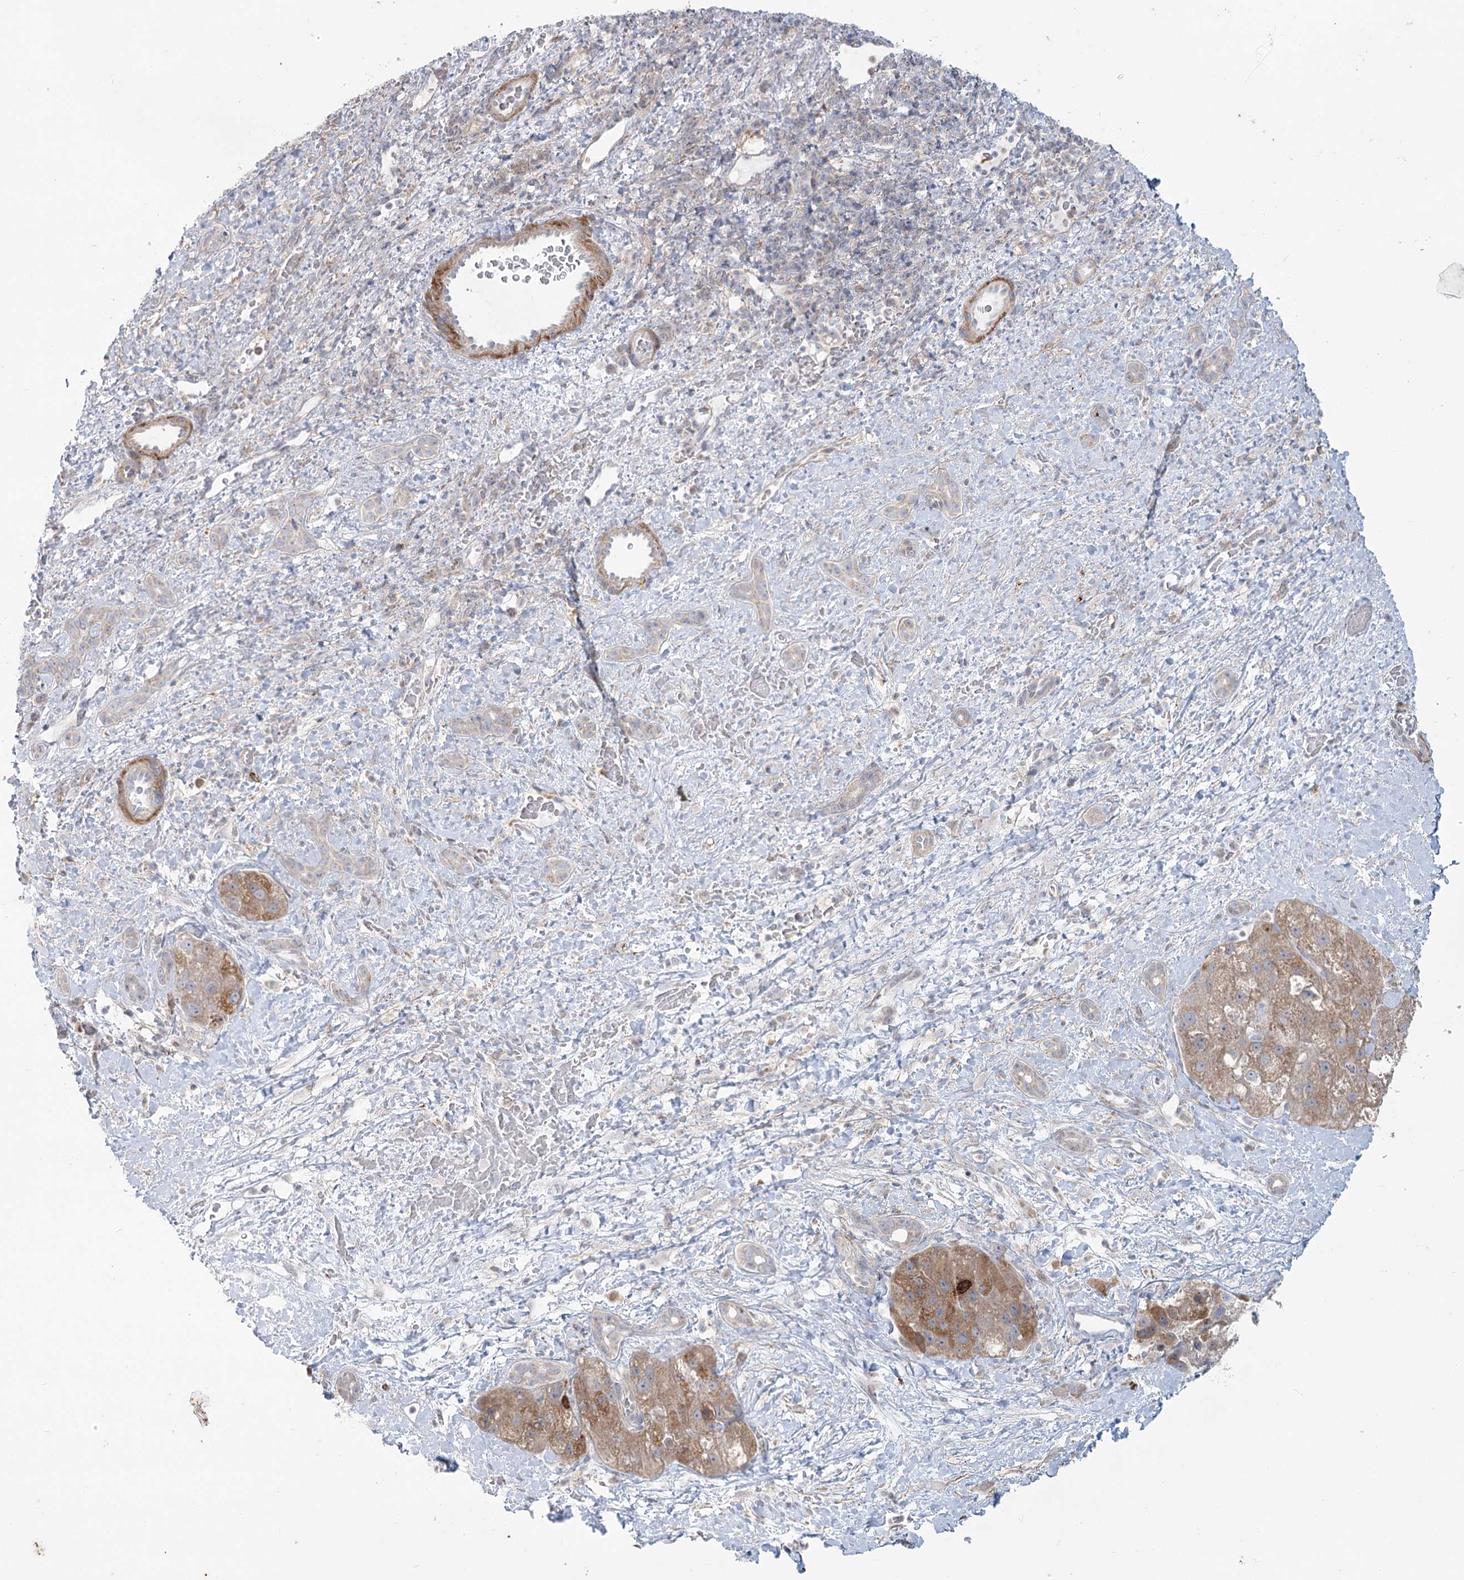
{"staining": {"intensity": "moderate", "quantity": ">75%", "location": "cytoplasmic/membranous"}, "tissue": "liver cancer", "cell_type": "Tumor cells", "image_type": "cancer", "snomed": [{"axis": "morphology", "description": "Normal tissue, NOS"}, {"axis": "morphology", "description": "Carcinoma, Hepatocellular, NOS"}, {"axis": "topography", "description": "Liver"}], "caption": "Liver hepatocellular carcinoma stained for a protein displays moderate cytoplasmic/membranous positivity in tumor cells. Nuclei are stained in blue.", "gene": "MTG1", "patient": {"sex": "male", "age": 57}}